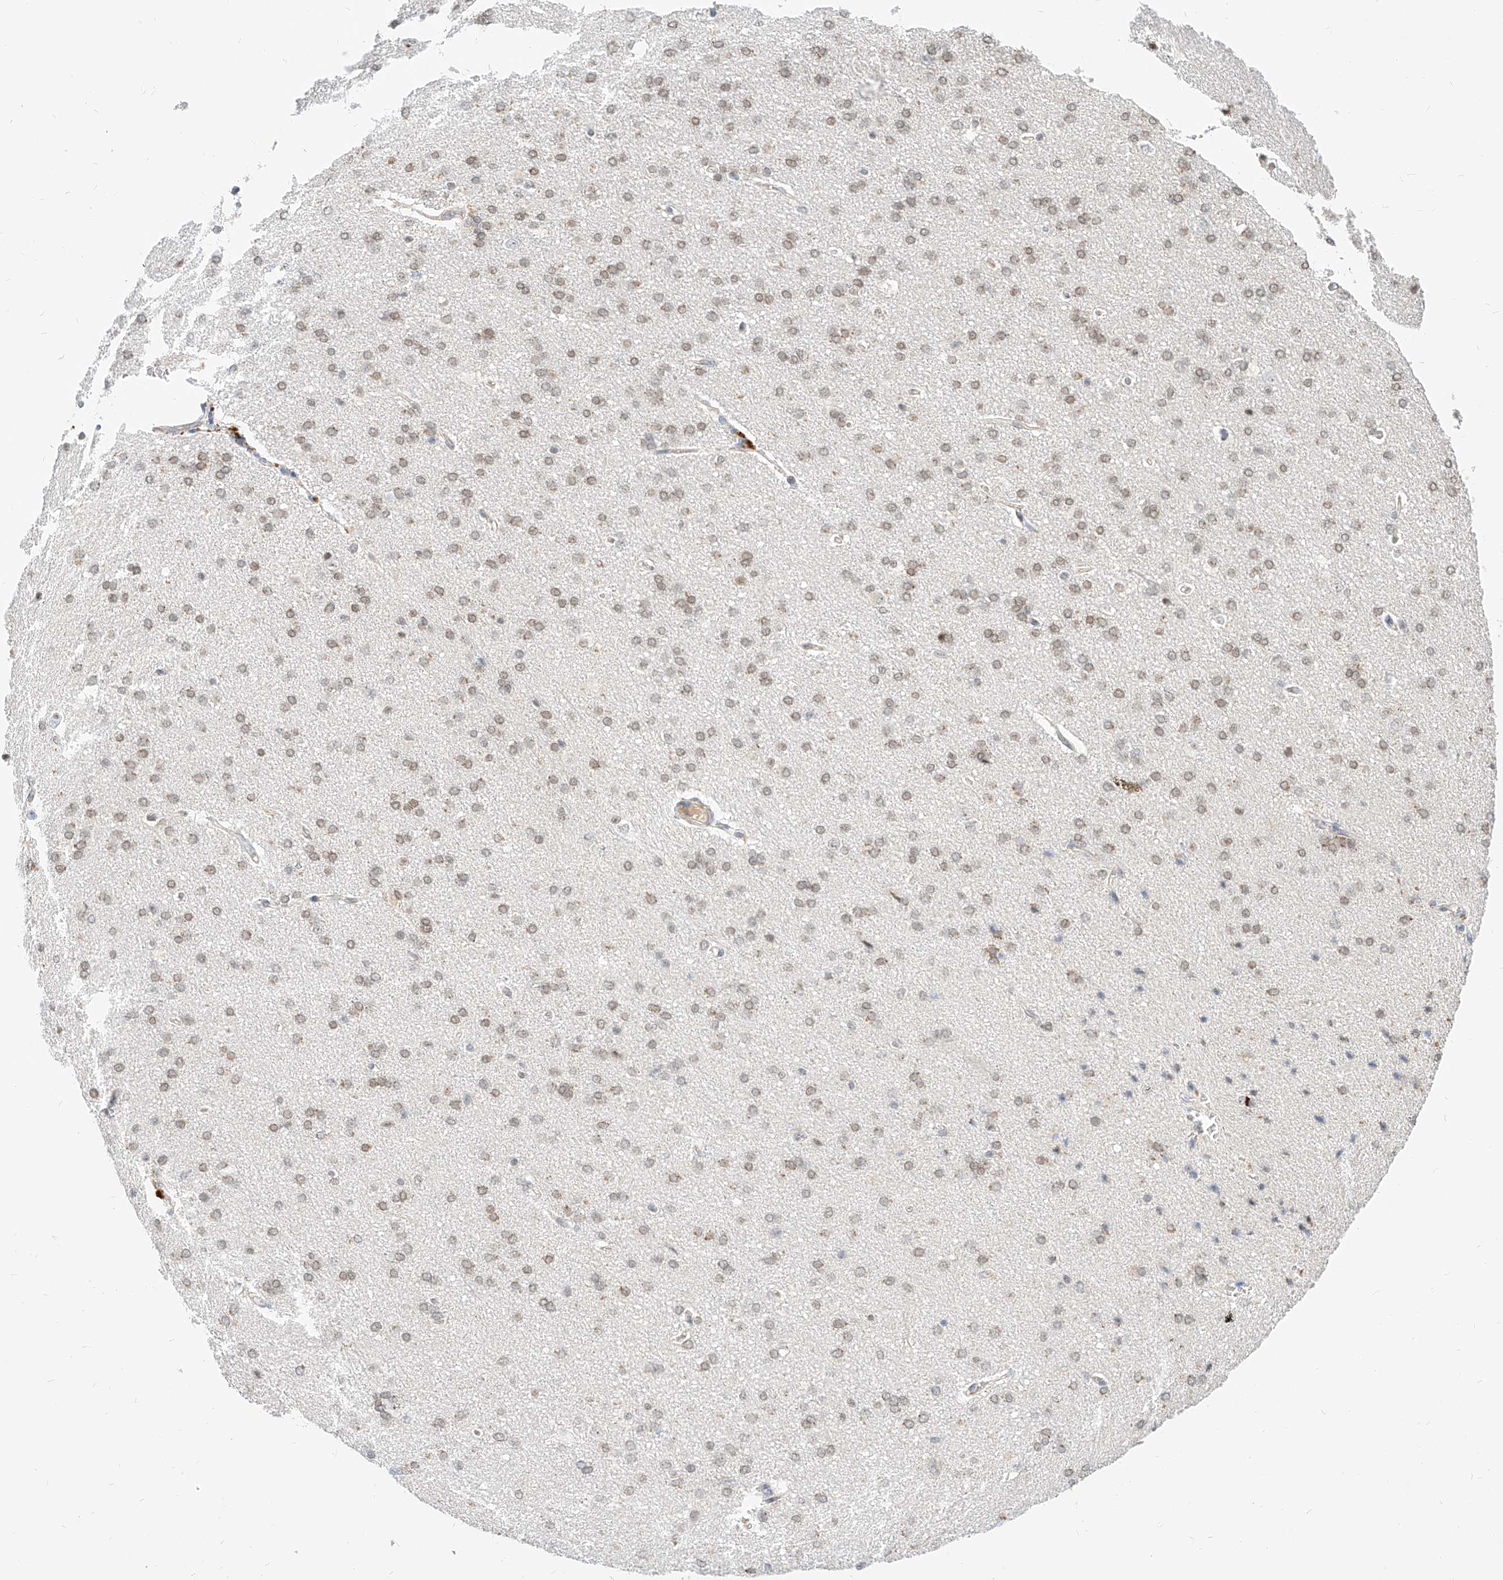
{"staining": {"intensity": "negative", "quantity": "none", "location": "none"}, "tissue": "cerebral cortex", "cell_type": "Endothelial cells", "image_type": "normal", "snomed": [{"axis": "morphology", "description": "Normal tissue, NOS"}, {"axis": "topography", "description": "Cerebral cortex"}], "caption": "The immunohistochemistry (IHC) micrograph has no significant expression in endothelial cells of cerebral cortex.", "gene": "CBX8", "patient": {"sex": "male", "age": 62}}